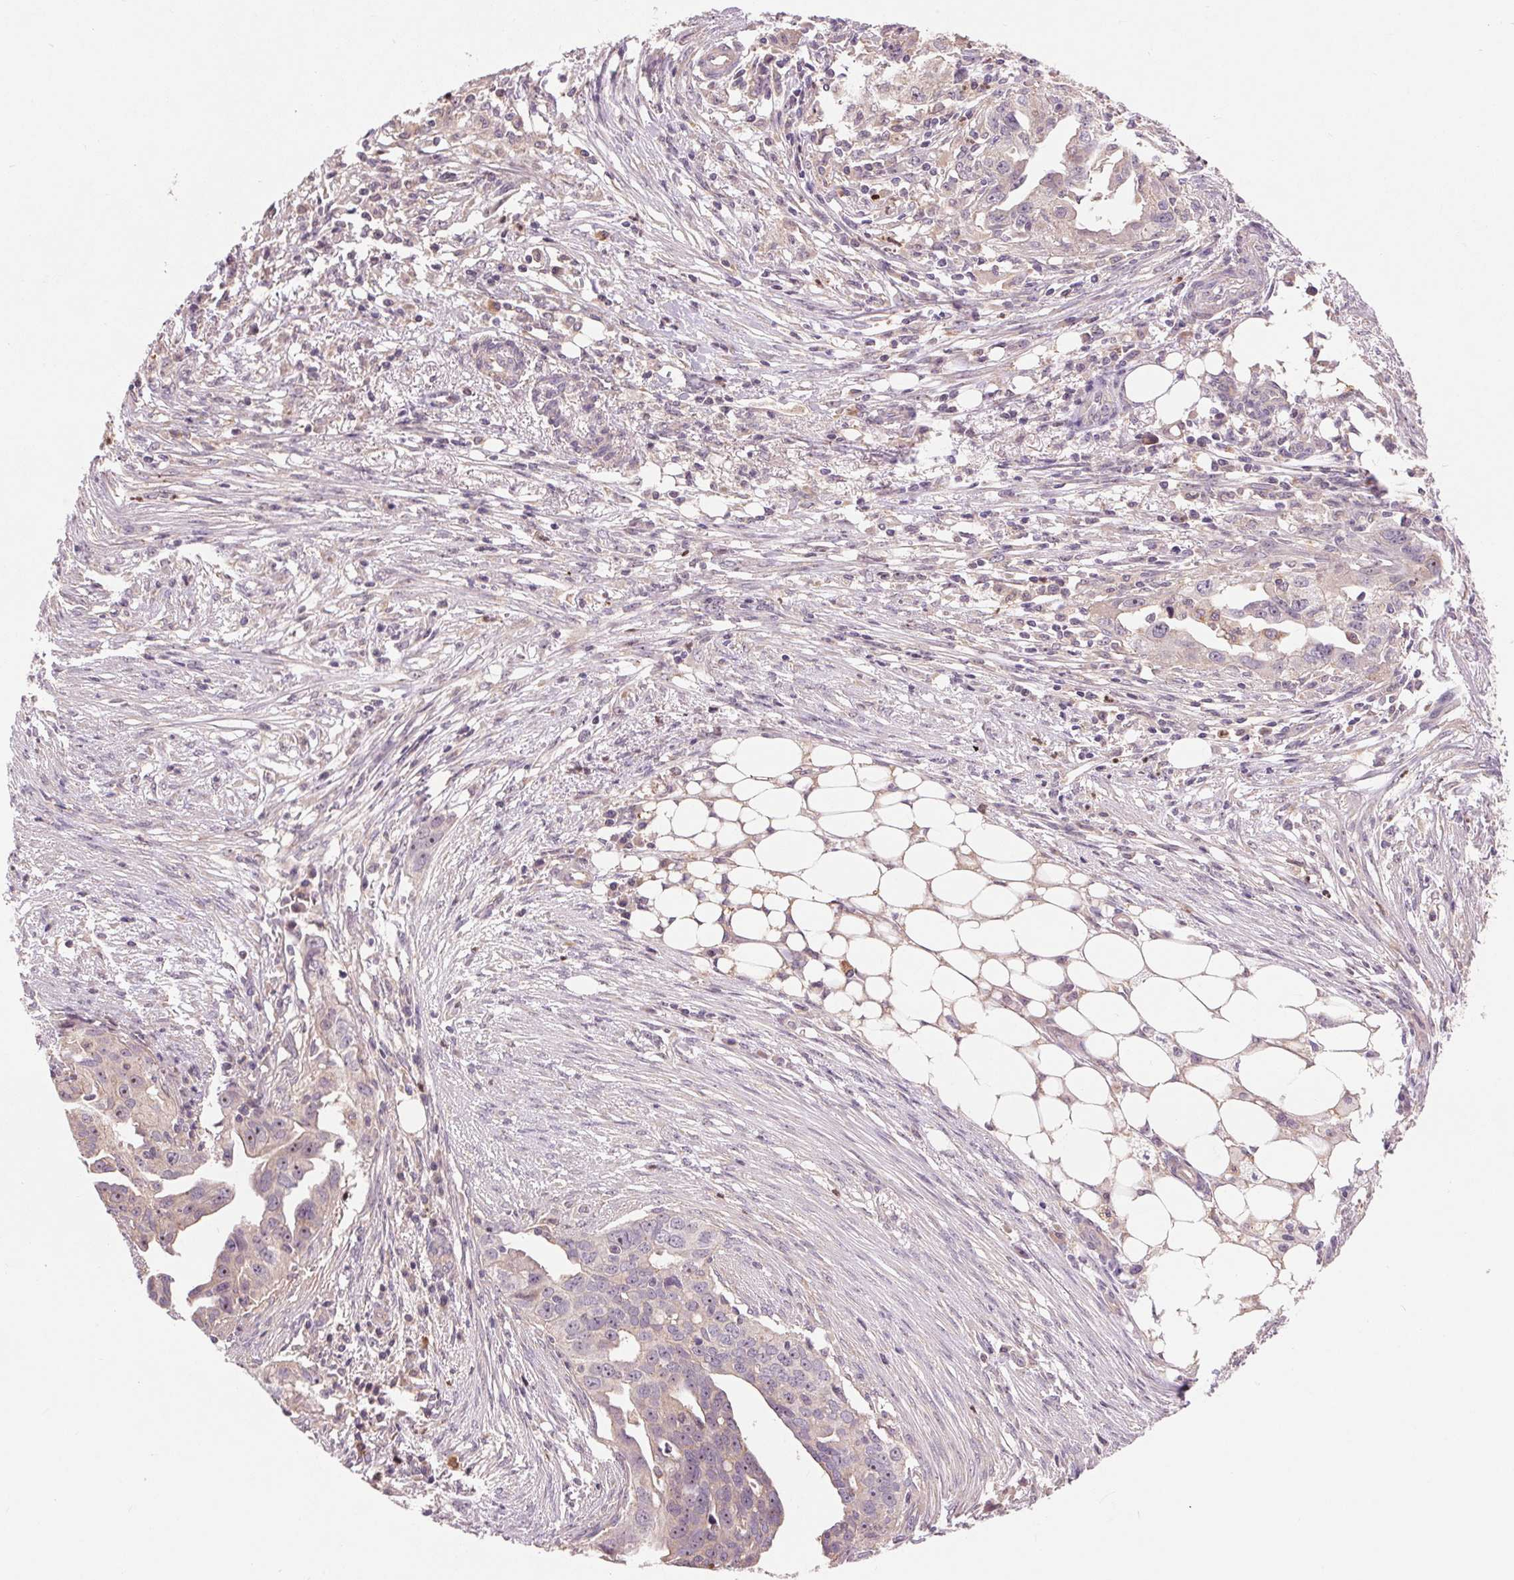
{"staining": {"intensity": "negative", "quantity": "none", "location": "none"}, "tissue": "ovarian cancer", "cell_type": "Tumor cells", "image_type": "cancer", "snomed": [{"axis": "morphology", "description": "Carcinoma, endometroid"}, {"axis": "morphology", "description": "Cystadenocarcinoma, serous, NOS"}, {"axis": "topography", "description": "Ovary"}], "caption": "A high-resolution image shows immunohistochemistry staining of ovarian serous cystadenocarcinoma, which demonstrates no significant positivity in tumor cells.", "gene": "RANBP3L", "patient": {"sex": "female", "age": 45}}